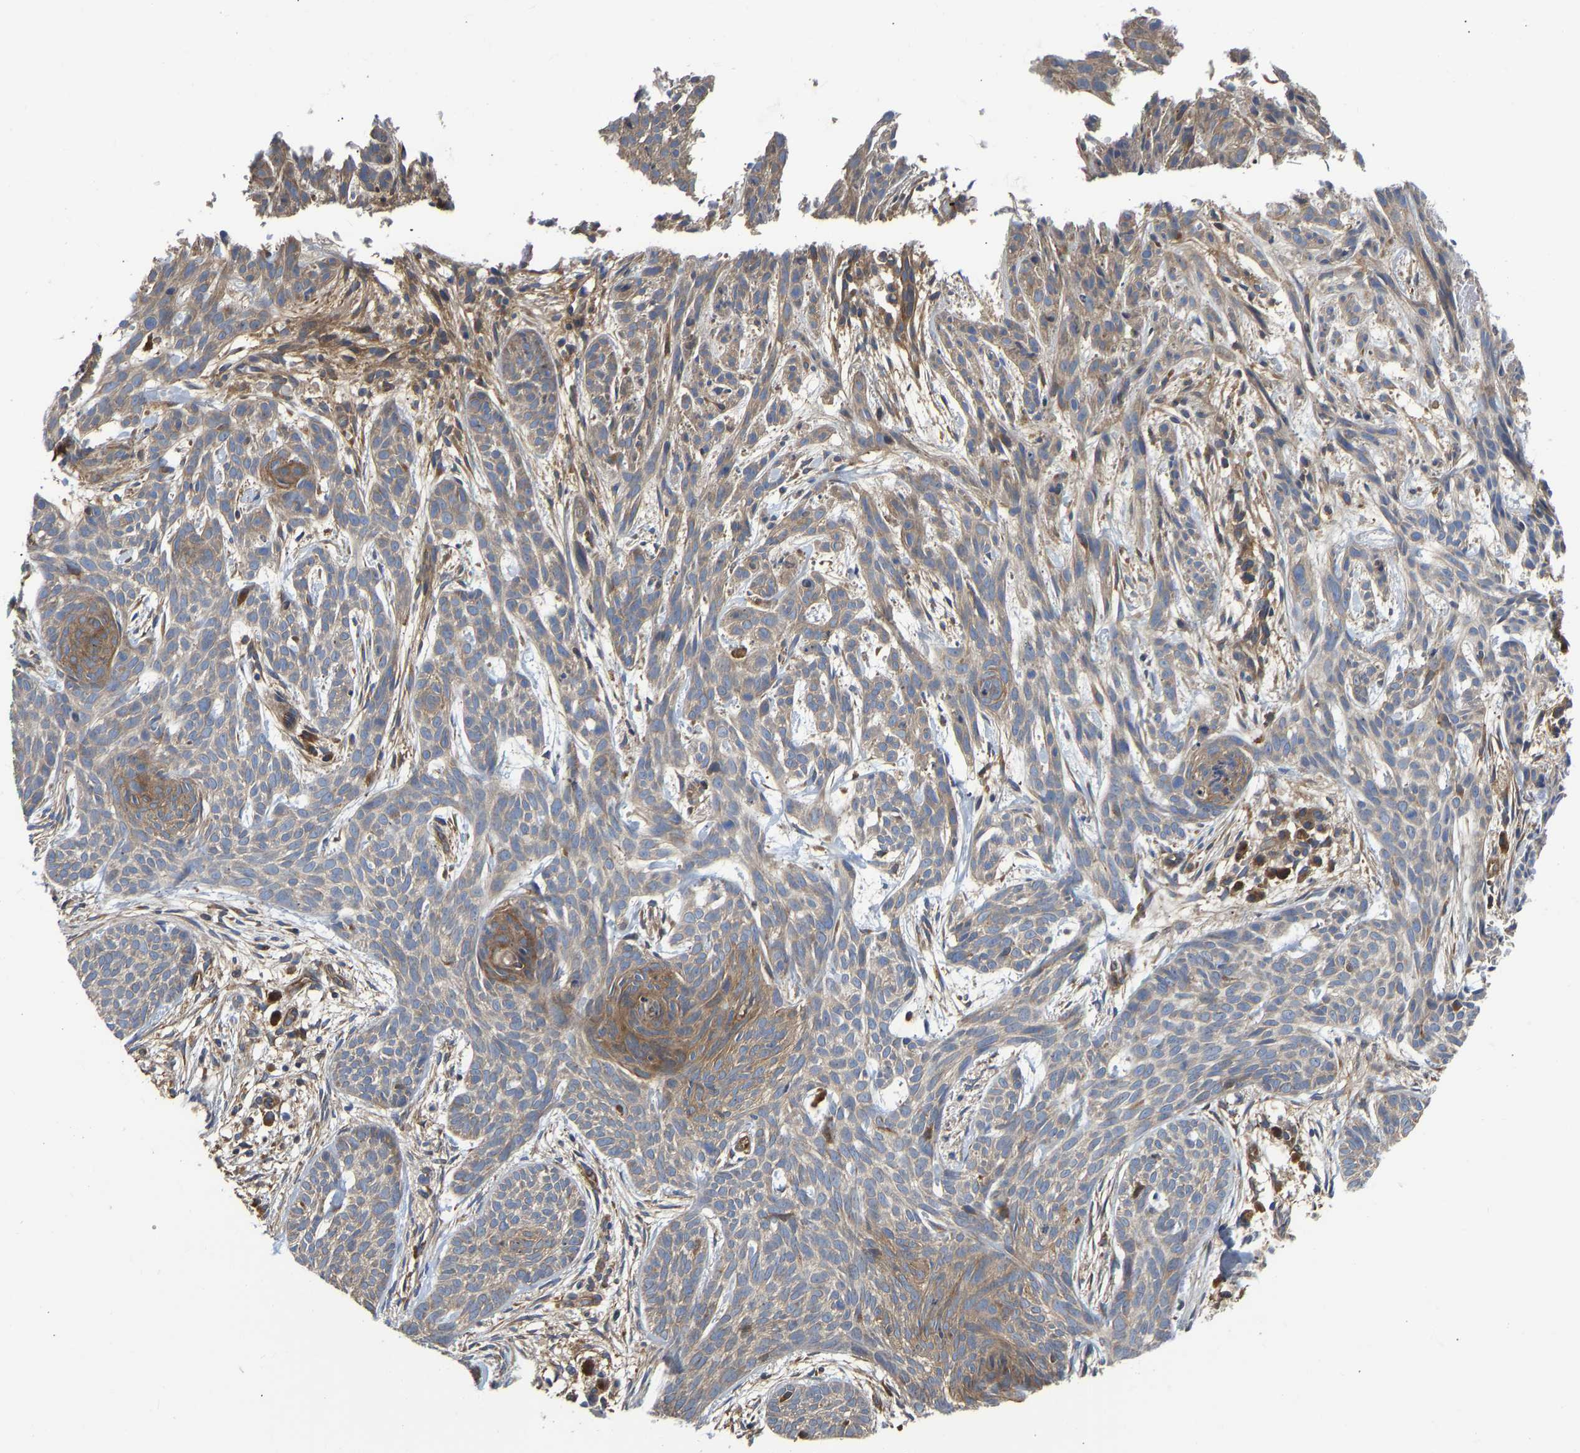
{"staining": {"intensity": "moderate", "quantity": "25%-75%", "location": "cytoplasmic/membranous"}, "tissue": "skin cancer", "cell_type": "Tumor cells", "image_type": "cancer", "snomed": [{"axis": "morphology", "description": "Basal cell carcinoma"}, {"axis": "topography", "description": "Skin"}], "caption": "Protein expression analysis of human skin cancer (basal cell carcinoma) reveals moderate cytoplasmic/membranous expression in about 25%-75% of tumor cells.", "gene": "FLNB", "patient": {"sex": "female", "age": 59}}